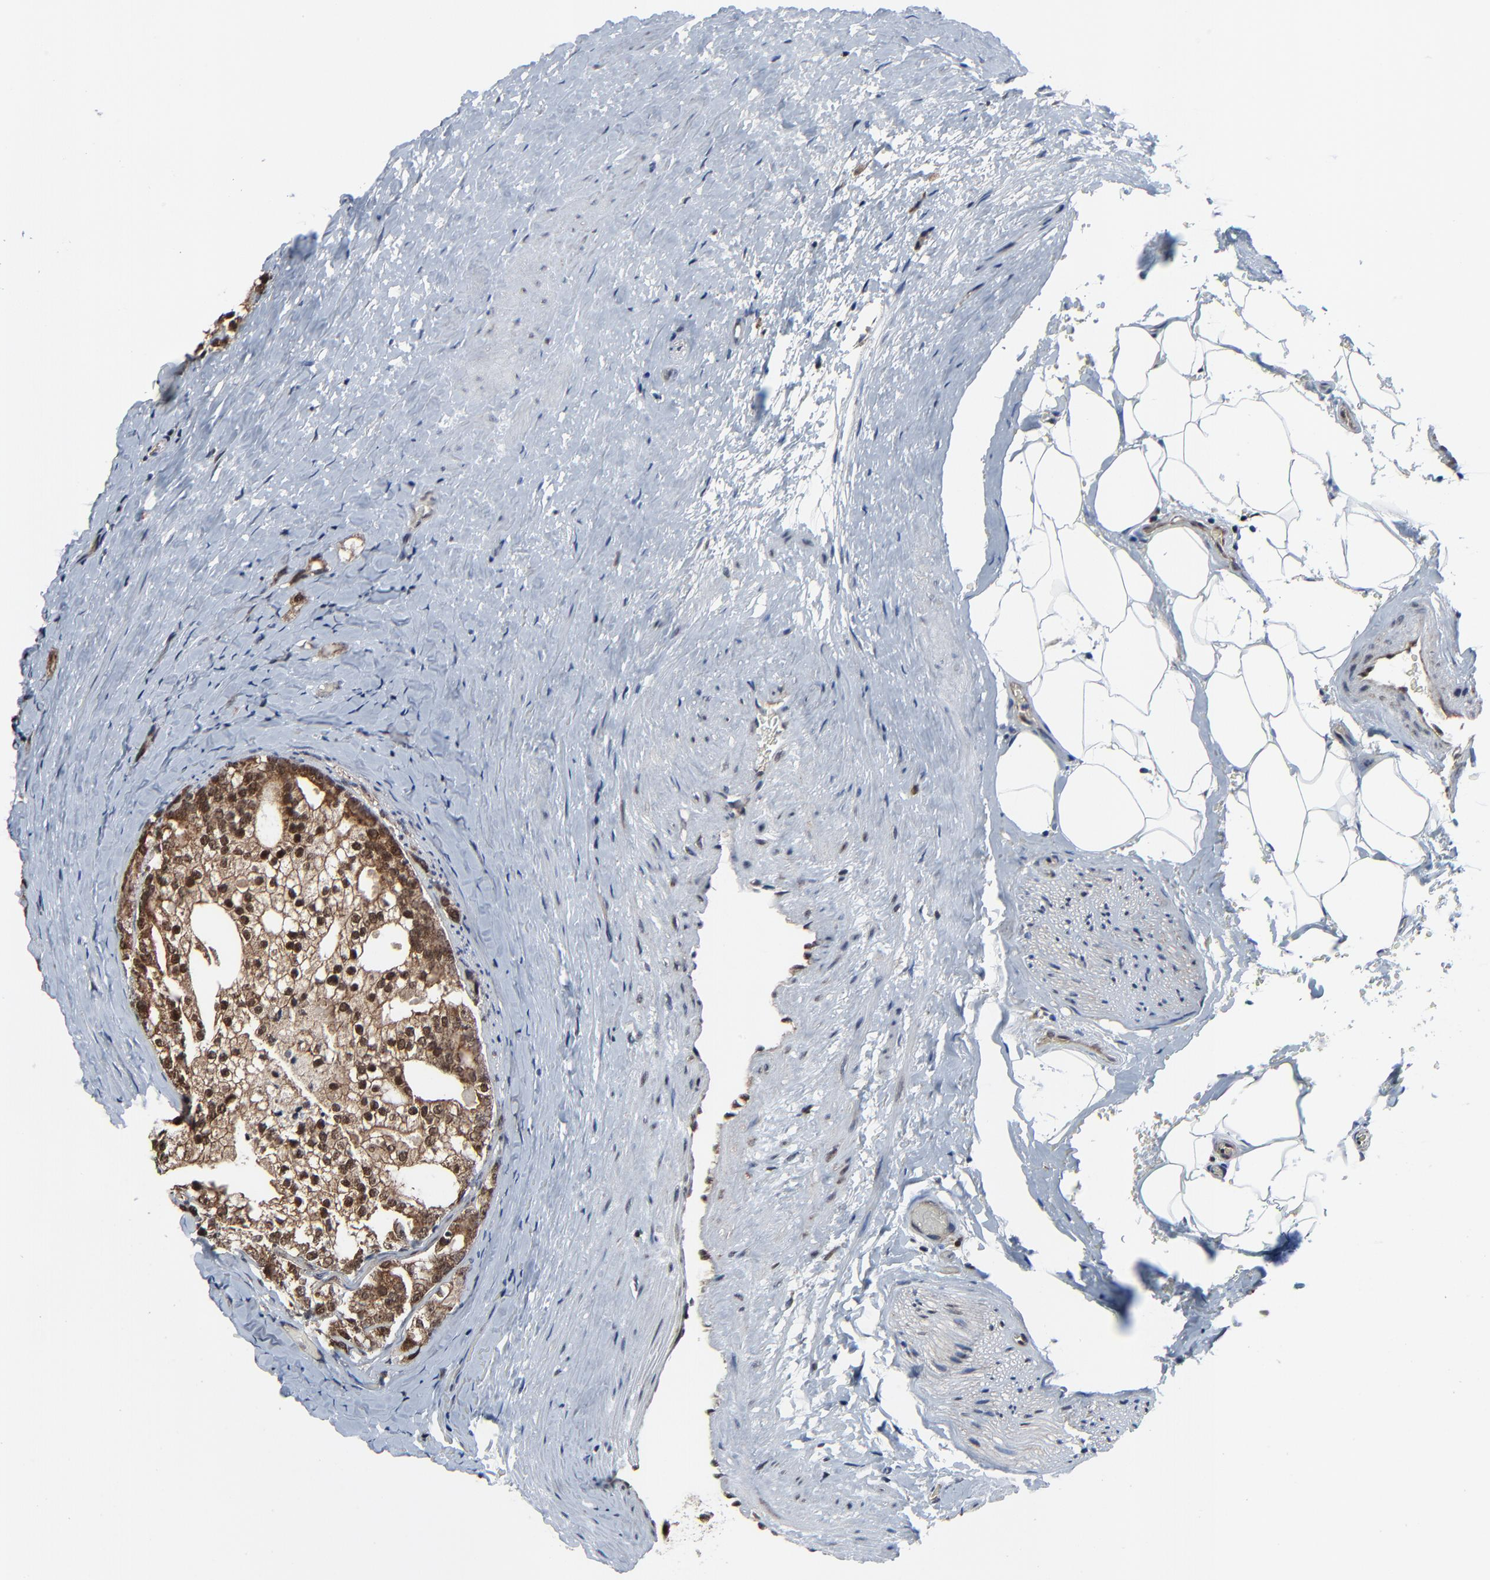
{"staining": {"intensity": "moderate", "quantity": ">75%", "location": "cytoplasmic/membranous,nuclear"}, "tissue": "prostate cancer", "cell_type": "Tumor cells", "image_type": "cancer", "snomed": [{"axis": "morphology", "description": "Adenocarcinoma, Medium grade"}, {"axis": "topography", "description": "Prostate"}], "caption": "Protein staining demonstrates moderate cytoplasmic/membranous and nuclear staining in about >75% of tumor cells in prostate cancer (adenocarcinoma (medium-grade)).", "gene": "RHOJ", "patient": {"sex": "male", "age": 59}}